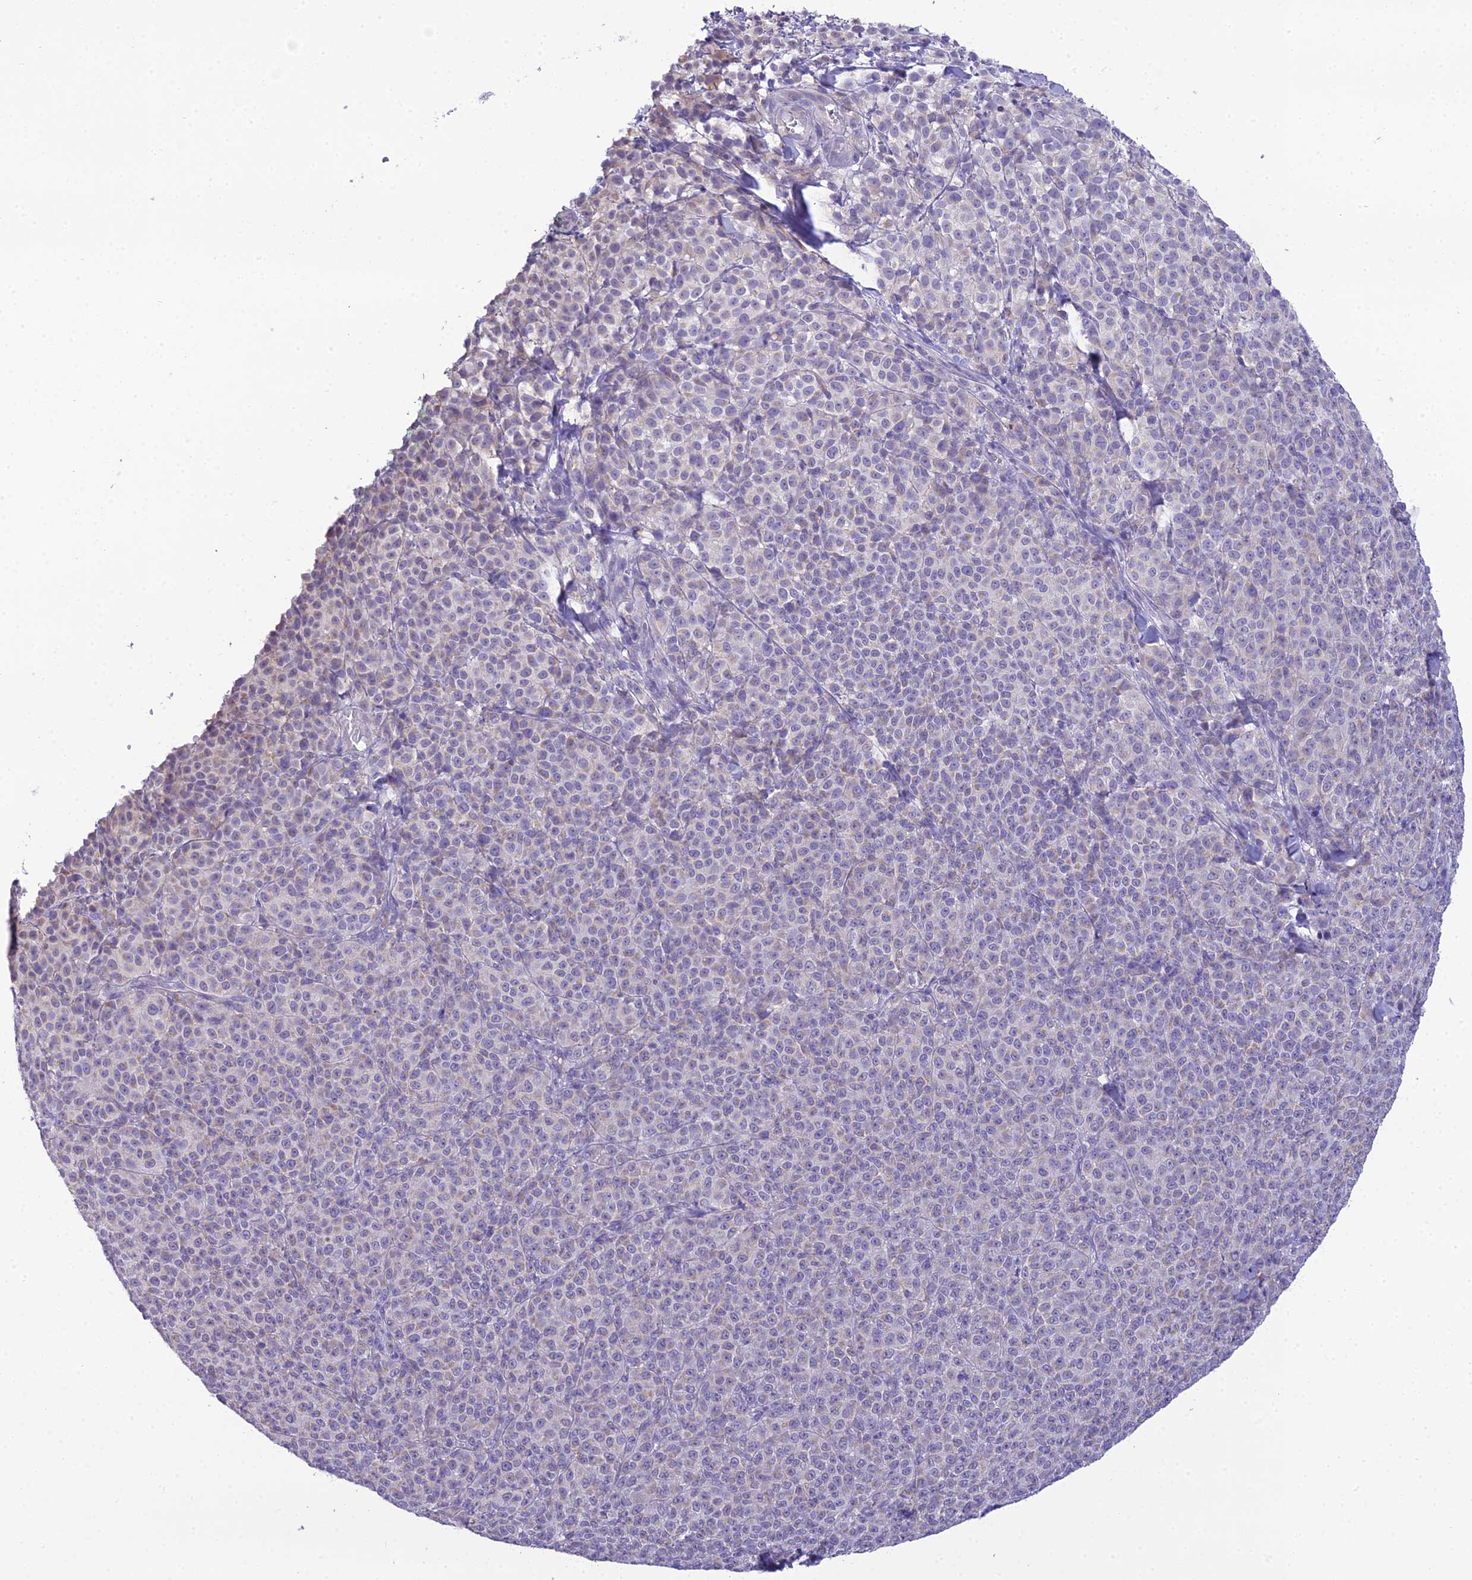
{"staining": {"intensity": "negative", "quantity": "none", "location": "none"}, "tissue": "melanoma", "cell_type": "Tumor cells", "image_type": "cancer", "snomed": [{"axis": "morphology", "description": "Normal tissue, NOS"}, {"axis": "morphology", "description": "Malignant melanoma, NOS"}, {"axis": "topography", "description": "Skin"}], "caption": "Immunohistochemistry (IHC) image of melanoma stained for a protein (brown), which demonstrates no positivity in tumor cells.", "gene": "MIIP", "patient": {"sex": "female", "age": 34}}